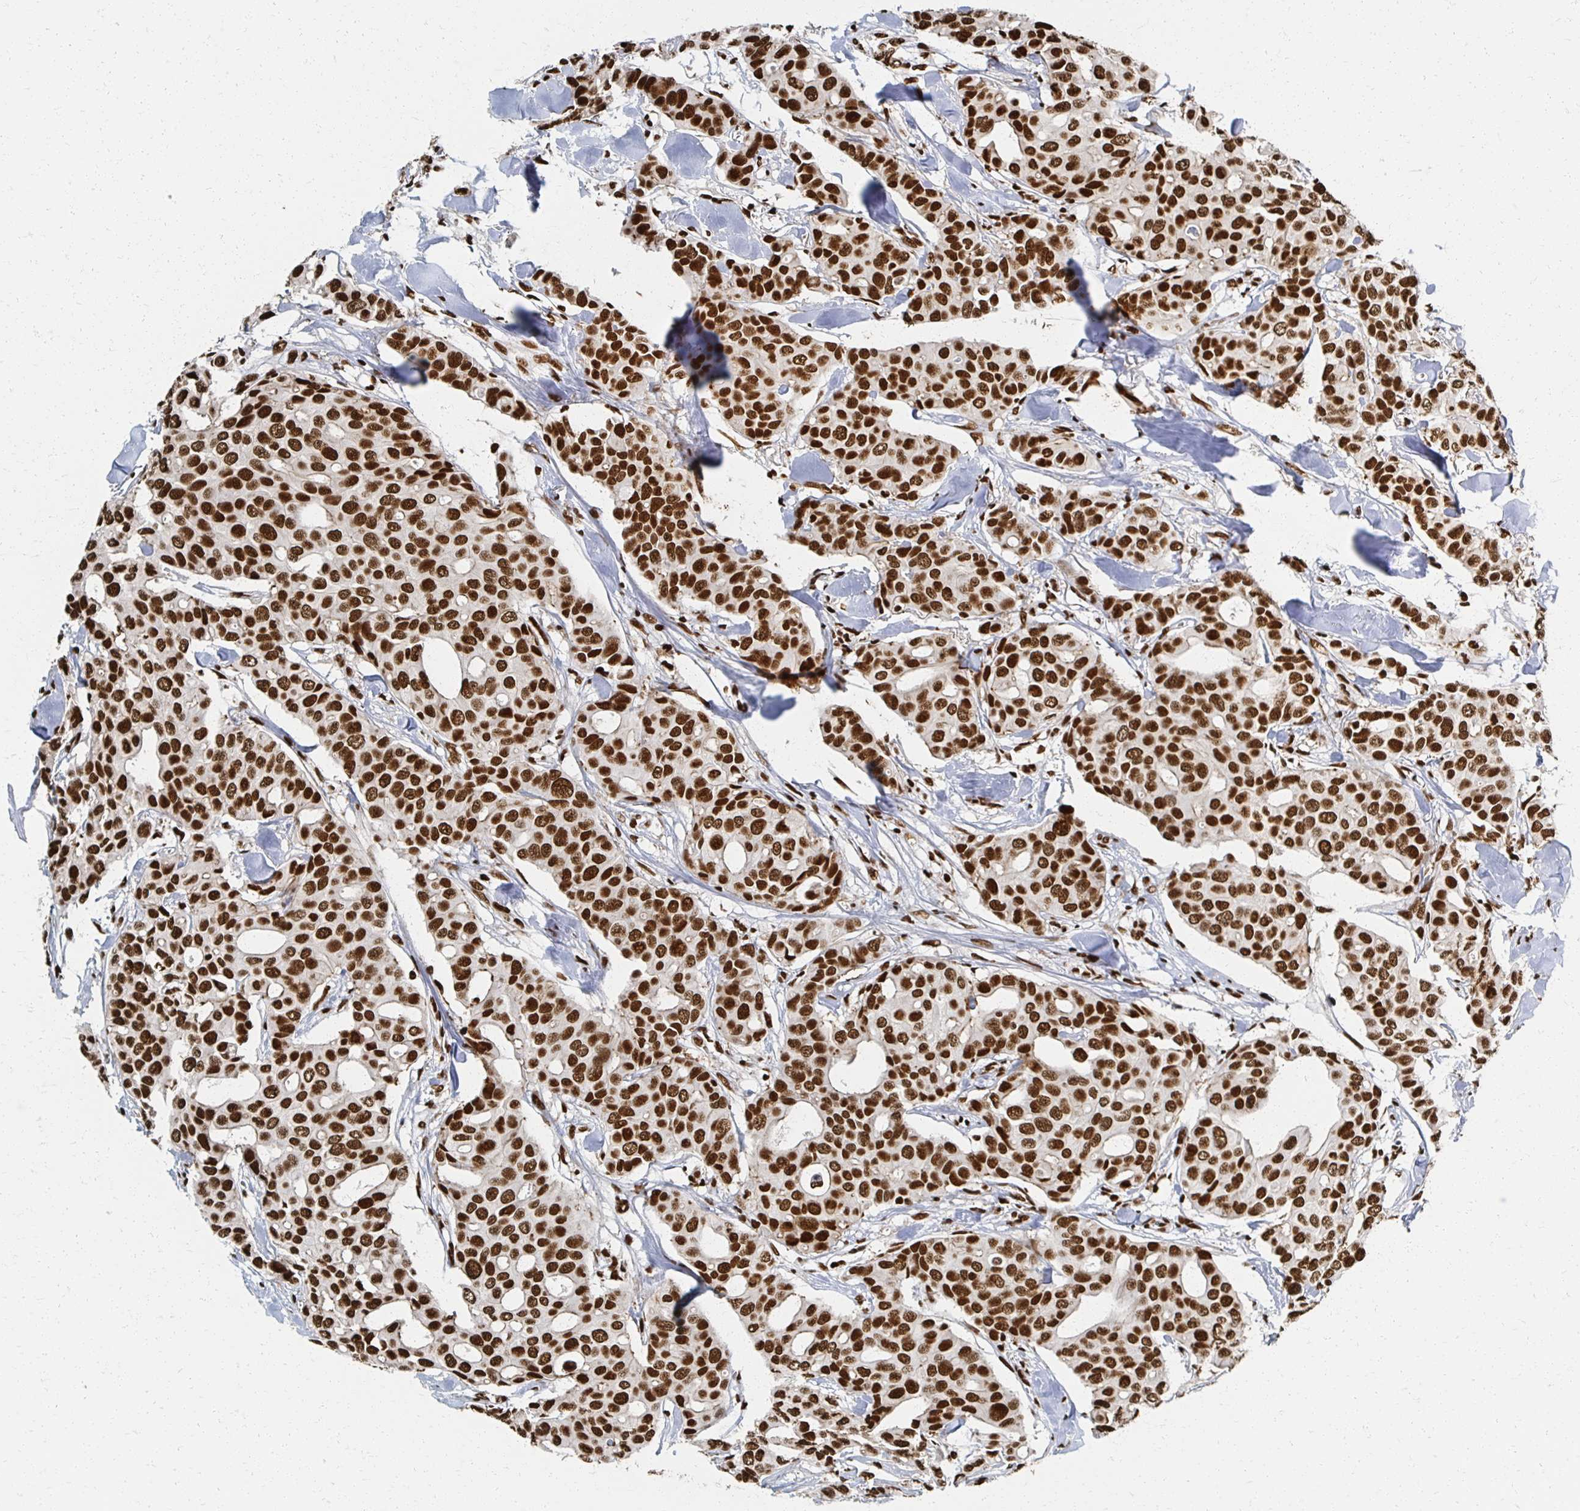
{"staining": {"intensity": "strong", "quantity": ">75%", "location": "nuclear"}, "tissue": "breast cancer", "cell_type": "Tumor cells", "image_type": "cancer", "snomed": [{"axis": "morphology", "description": "Duct carcinoma"}, {"axis": "topography", "description": "Breast"}], "caption": "A brown stain shows strong nuclear positivity of a protein in human breast intraductal carcinoma tumor cells. (IHC, brightfield microscopy, high magnification).", "gene": "RBBP7", "patient": {"sex": "female", "age": 54}}